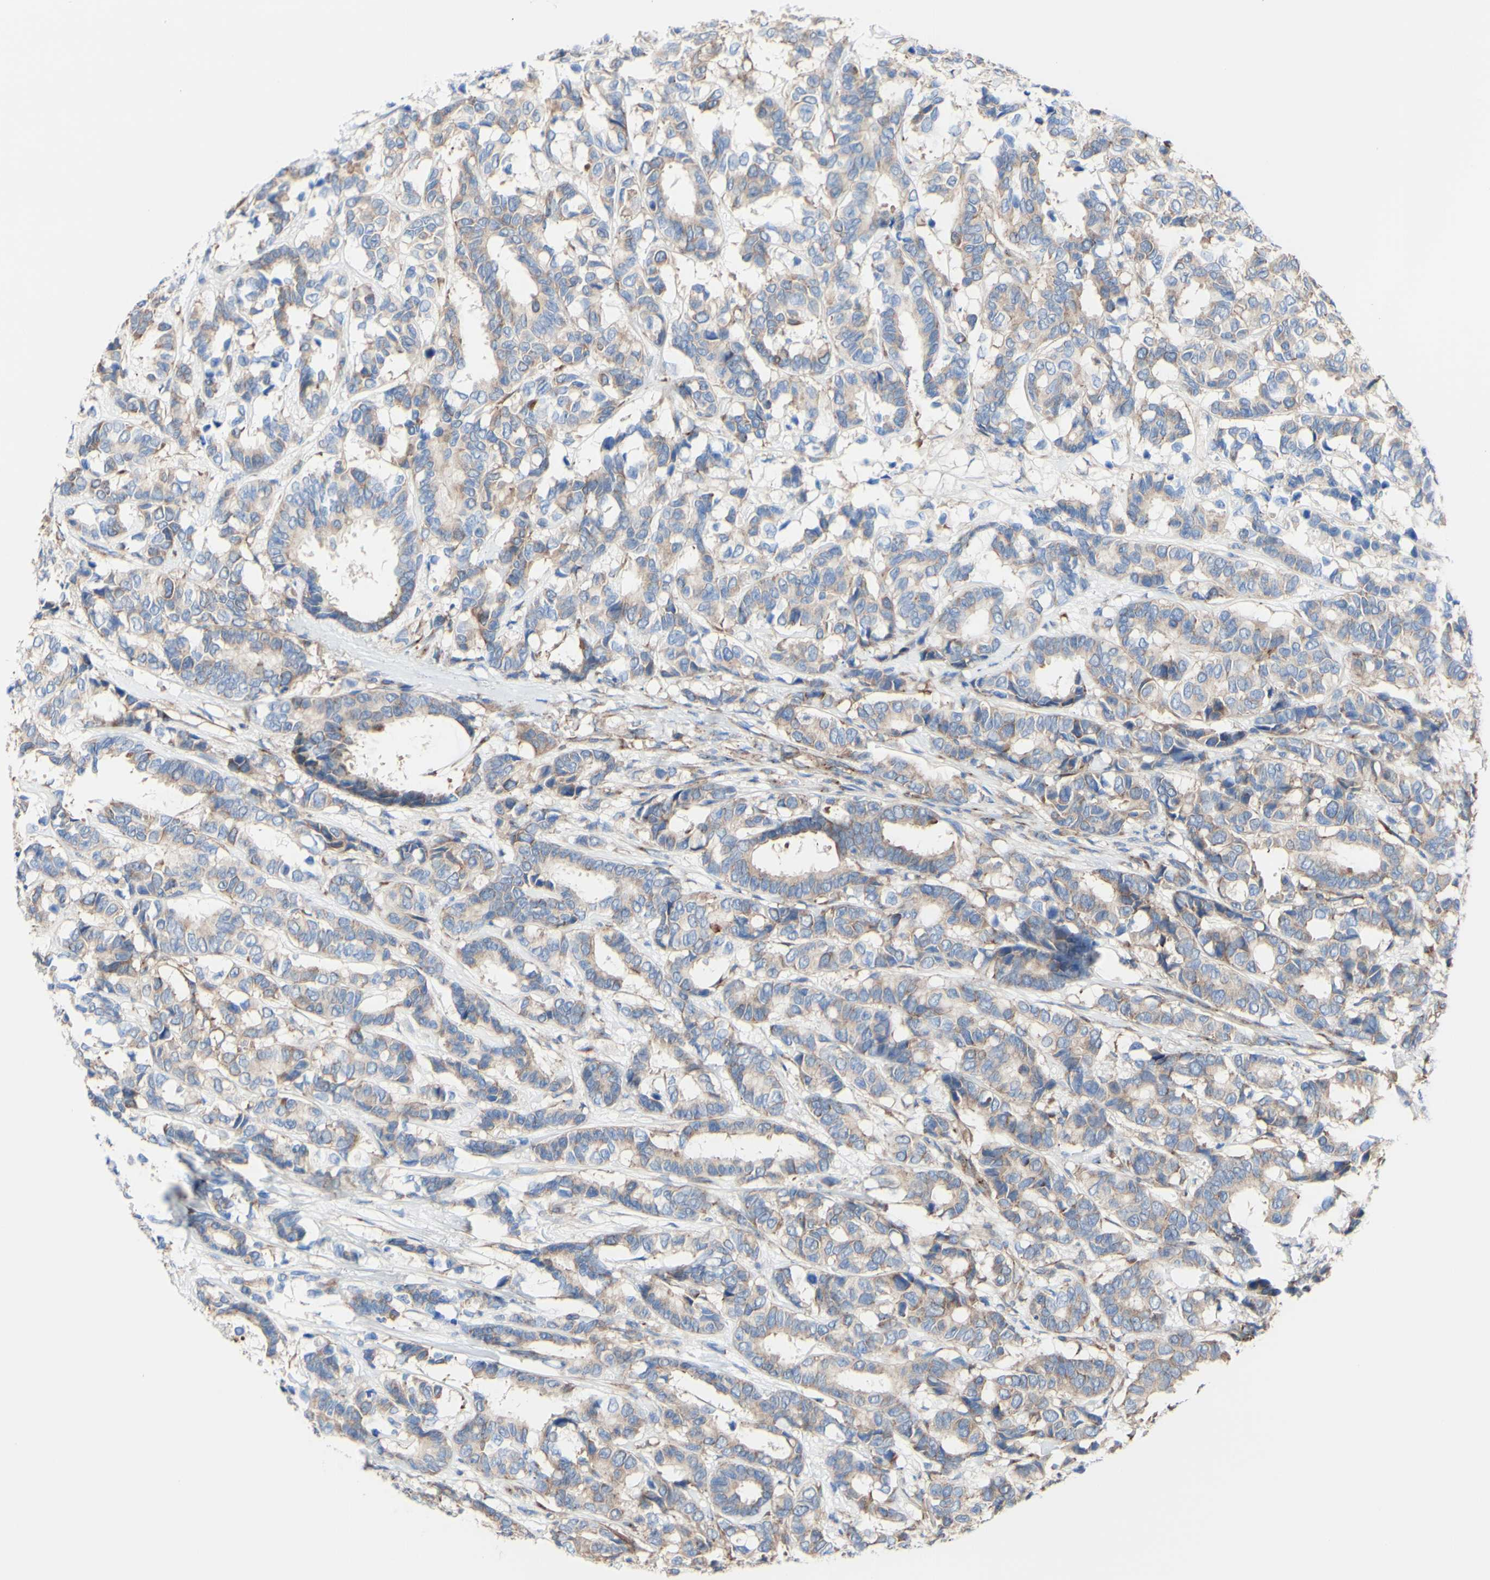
{"staining": {"intensity": "weak", "quantity": ">75%", "location": "cytoplasmic/membranous"}, "tissue": "breast cancer", "cell_type": "Tumor cells", "image_type": "cancer", "snomed": [{"axis": "morphology", "description": "Duct carcinoma"}, {"axis": "topography", "description": "Breast"}], "caption": "IHC micrograph of neoplastic tissue: human breast invasive ductal carcinoma stained using IHC displays low levels of weak protein expression localized specifically in the cytoplasmic/membranous of tumor cells, appearing as a cytoplasmic/membranous brown color.", "gene": "LRIG3", "patient": {"sex": "female", "age": 87}}